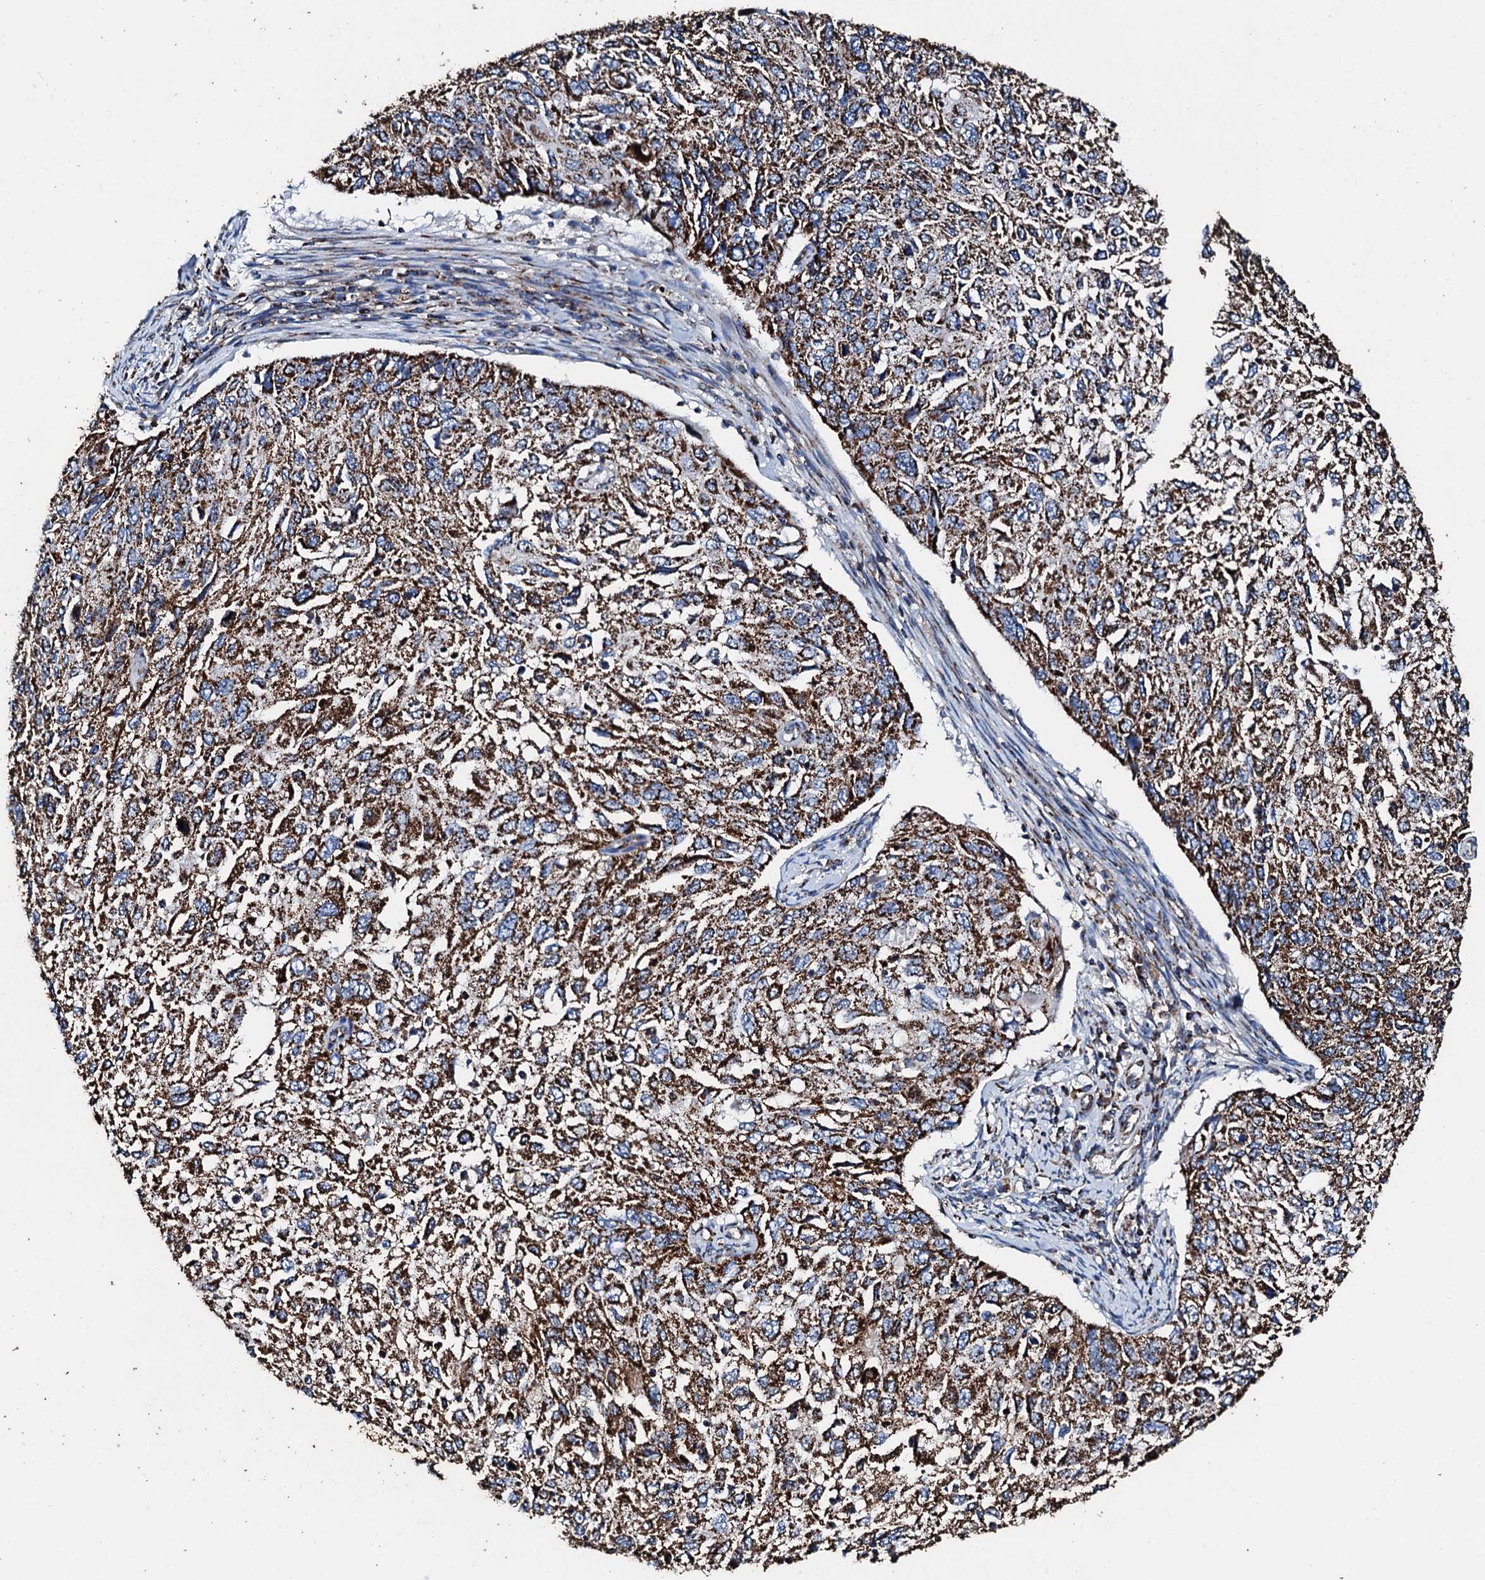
{"staining": {"intensity": "strong", "quantity": ">75%", "location": "cytoplasmic/membranous"}, "tissue": "cervical cancer", "cell_type": "Tumor cells", "image_type": "cancer", "snomed": [{"axis": "morphology", "description": "Squamous cell carcinoma, NOS"}, {"axis": "topography", "description": "Cervix"}], "caption": "Squamous cell carcinoma (cervical) tissue displays strong cytoplasmic/membranous positivity in approximately >75% of tumor cells, visualized by immunohistochemistry. (DAB = brown stain, brightfield microscopy at high magnification).", "gene": "HADH", "patient": {"sex": "female", "age": 70}}